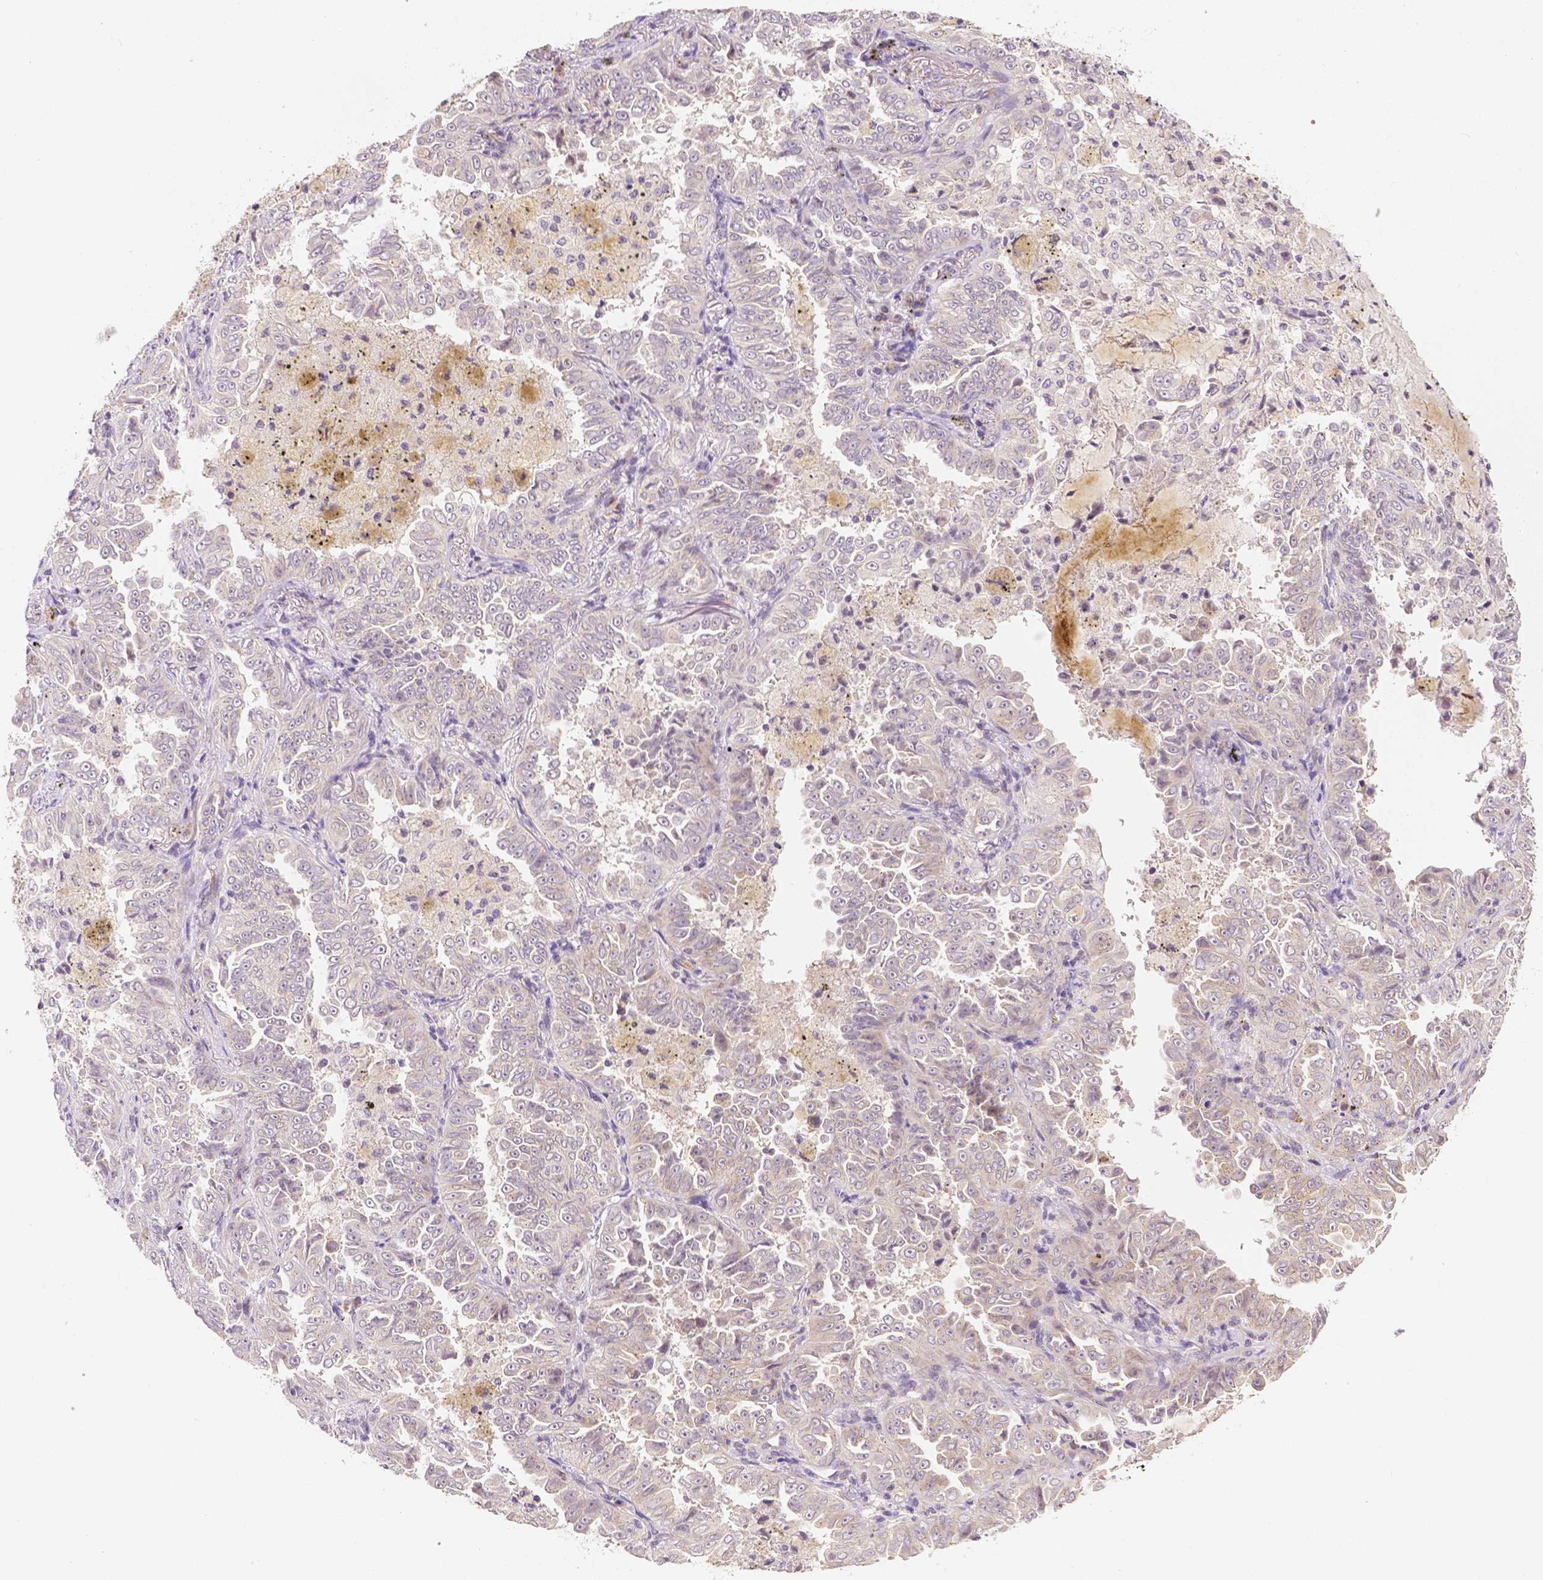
{"staining": {"intensity": "negative", "quantity": "none", "location": "none"}, "tissue": "lung cancer", "cell_type": "Tumor cells", "image_type": "cancer", "snomed": [{"axis": "morphology", "description": "Adenocarcinoma, NOS"}, {"axis": "topography", "description": "Lung"}], "caption": "This is an immunohistochemistry (IHC) histopathology image of human lung cancer. There is no expression in tumor cells.", "gene": "C10orf67", "patient": {"sex": "female", "age": 52}}